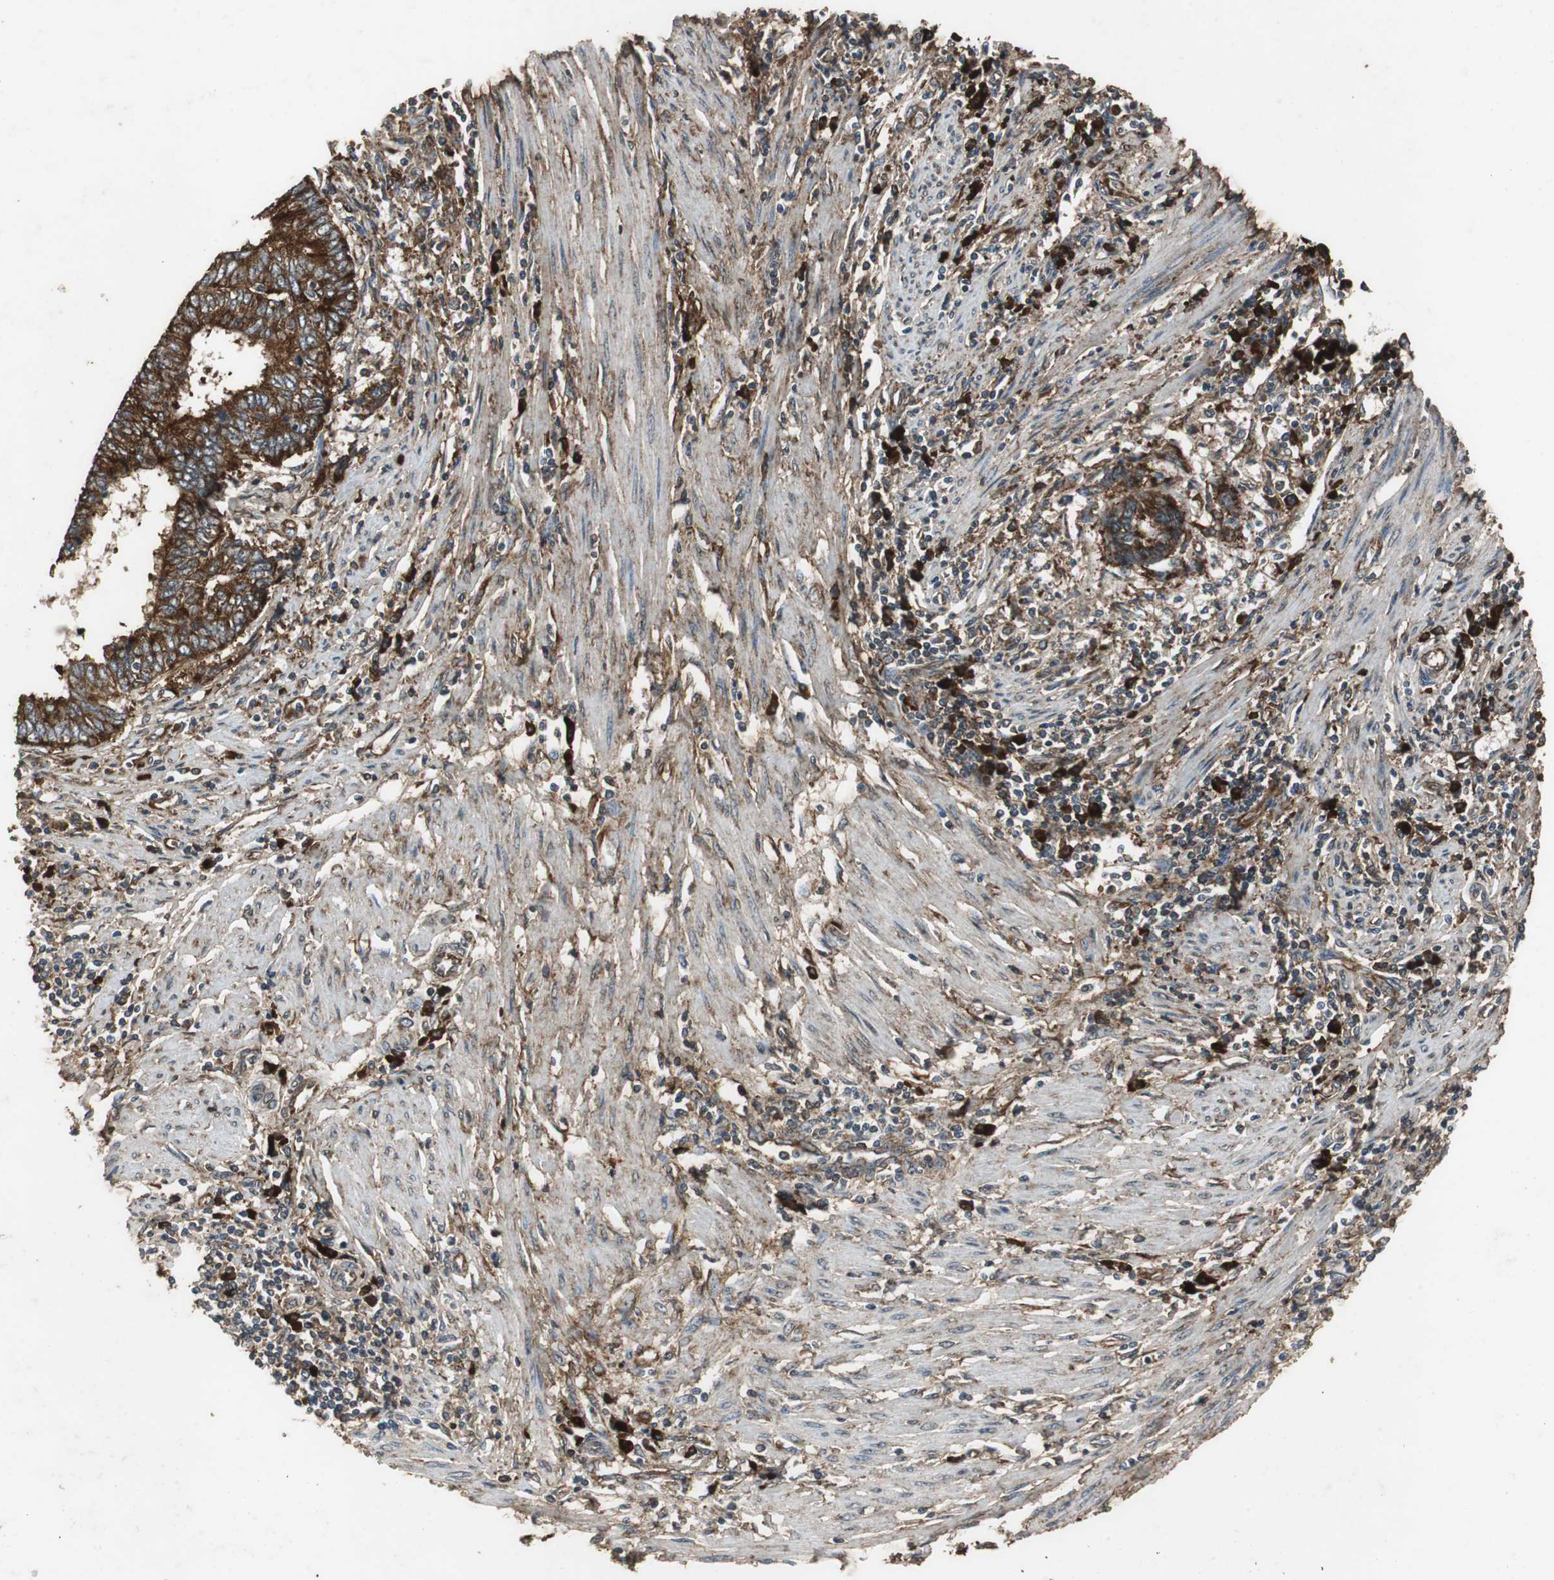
{"staining": {"intensity": "strong", "quantity": ">75%", "location": "cytoplasmic/membranous"}, "tissue": "endometrial cancer", "cell_type": "Tumor cells", "image_type": "cancer", "snomed": [{"axis": "morphology", "description": "Adenocarcinoma, NOS"}, {"axis": "topography", "description": "Uterus"}, {"axis": "topography", "description": "Endometrium"}], "caption": "Protein expression analysis of human endometrial cancer (adenocarcinoma) reveals strong cytoplasmic/membranous positivity in about >75% of tumor cells.", "gene": "NAA10", "patient": {"sex": "female", "age": 70}}